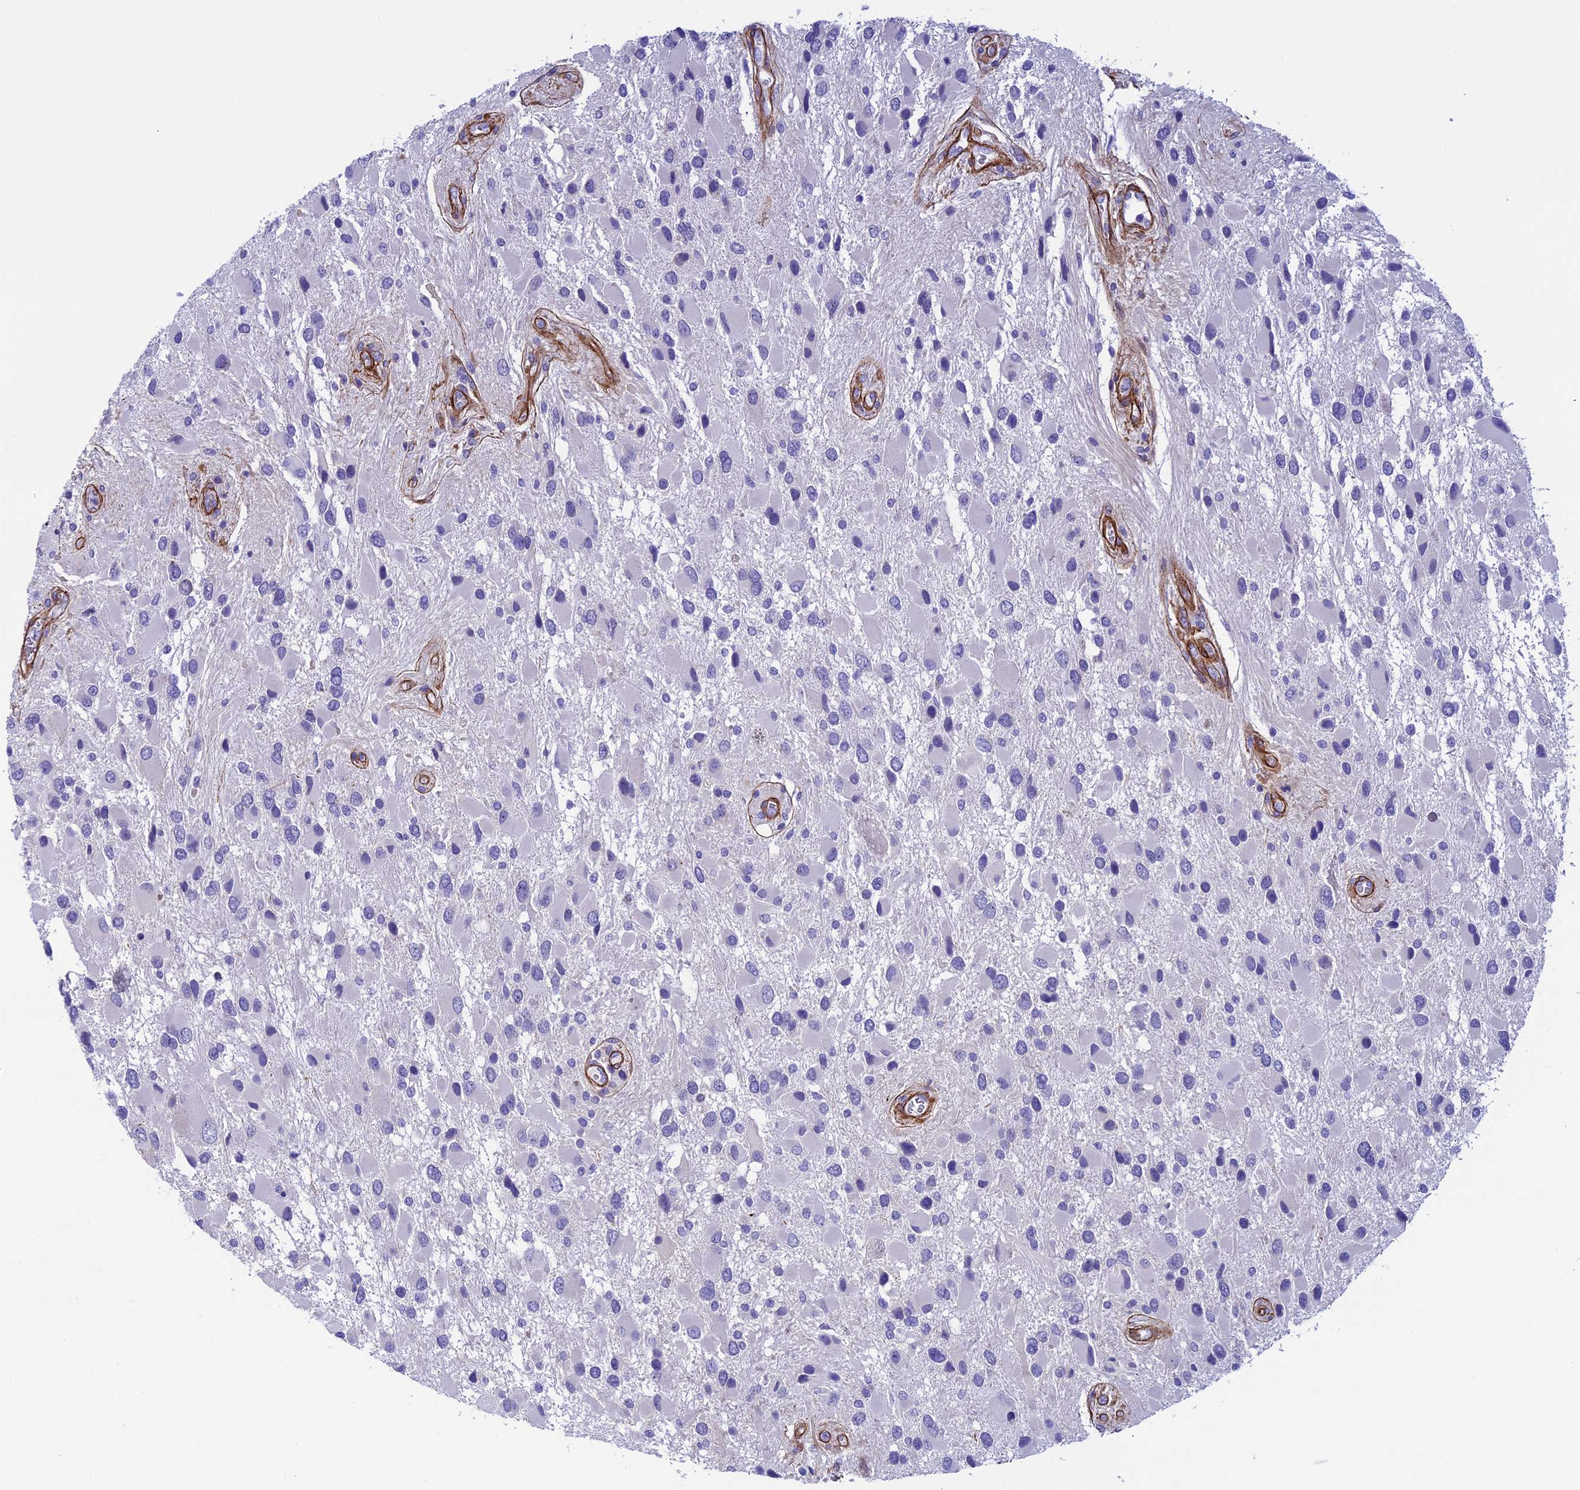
{"staining": {"intensity": "negative", "quantity": "none", "location": "none"}, "tissue": "glioma", "cell_type": "Tumor cells", "image_type": "cancer", "snomed": [{"axis": "morphology", "description": "Glioma, malignant, High grade"}, {"axis": "topography", "description": "Brain"}], "caption": "Histopathology image shows no protein positivity in tumor cells of high-grade glioma (malignant) tissue.", "gene": "LOXL1", "patient": {"sex": "male", "age": 53}}